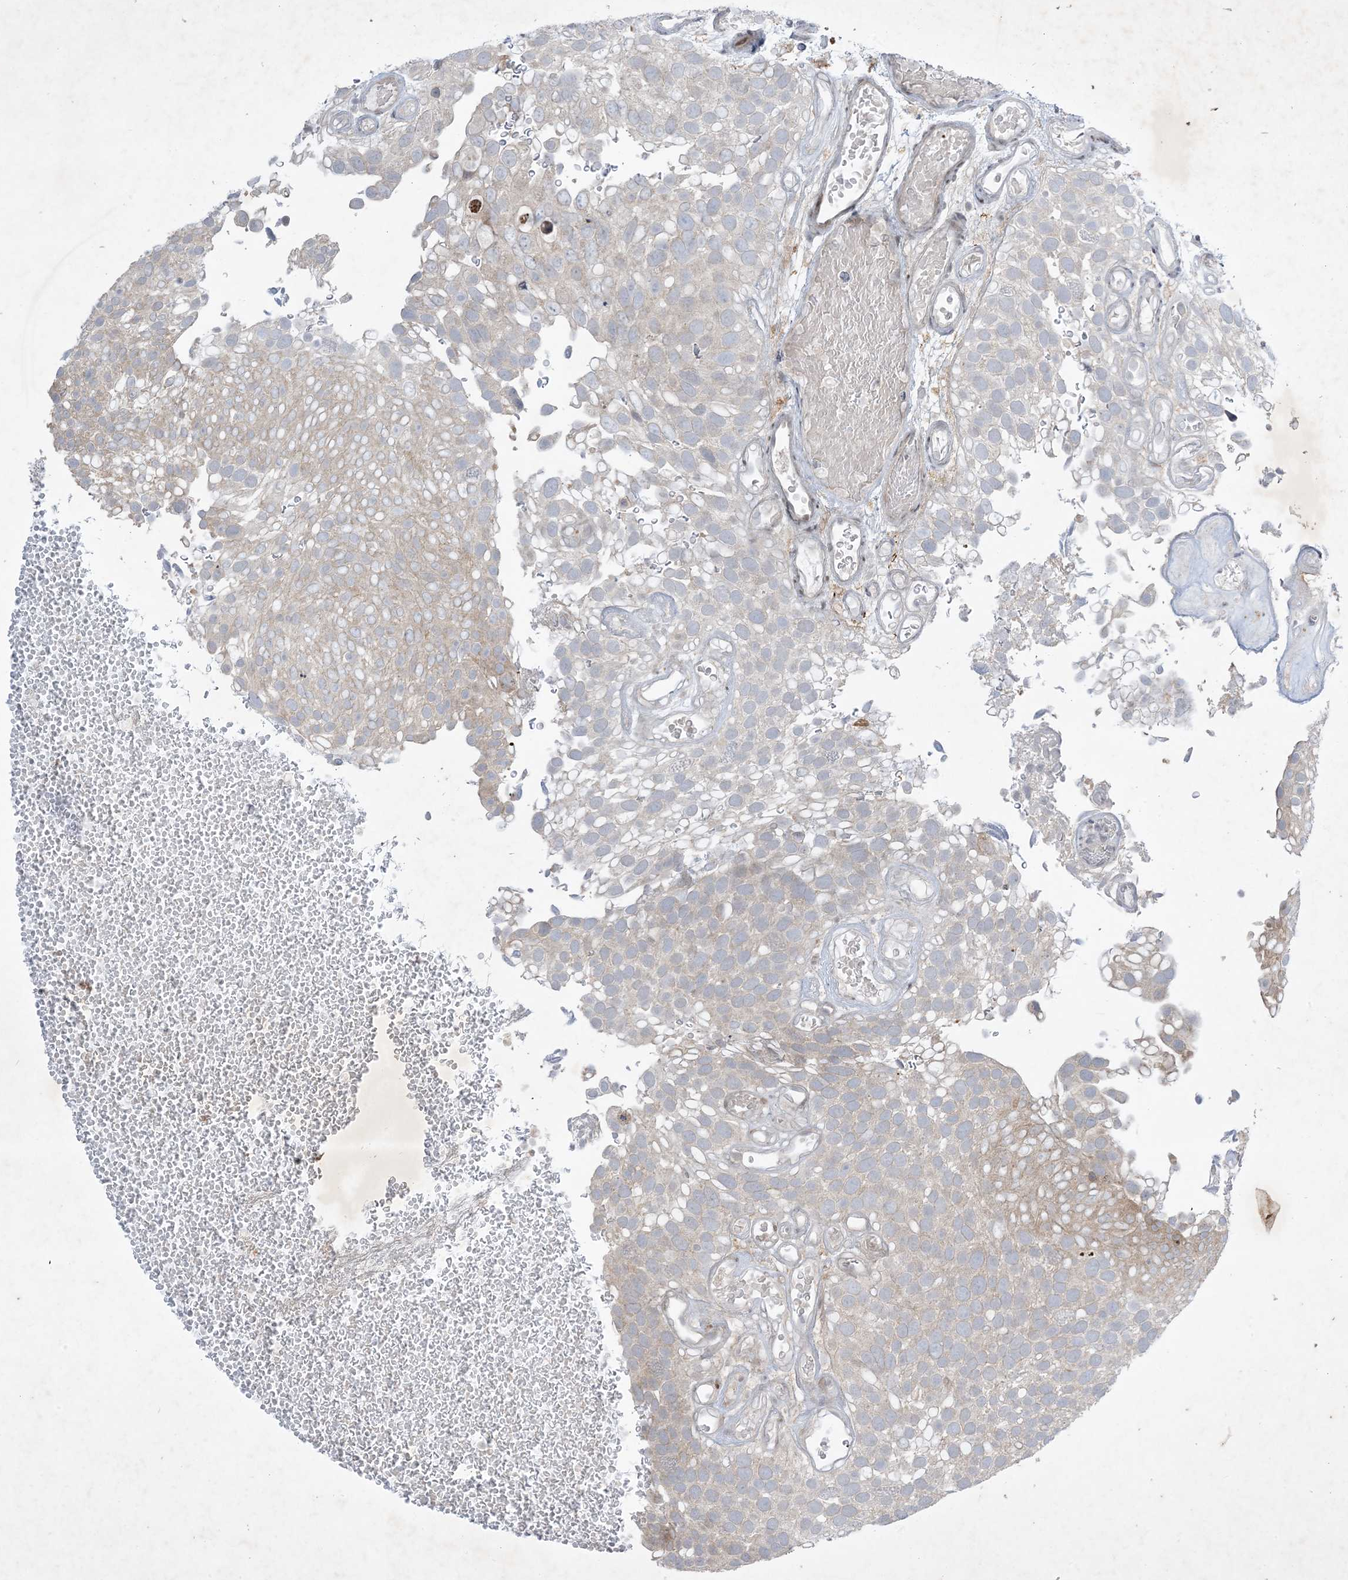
{"staining": {"intensity": "weak", "quantity": "<25%", "location": "cytoplasmic/membranous"}, "tissue": "urothelial cancer", "cell_type": "Tumor cells", "image_type": "cancer", "snomed": [{"axis": "morphology", "description": "Urothelial carcinoma, Low grade"}, {"axis": "topography", "description": "Urinary bladder"}], "caption": "DAB (3,3'-diaminobenzidine) immunohistochemical staining of human urothelial carcinoma (low-grade) displays no significant expression in tumor cells.", "gene": "SOGA3", "patient": {"sex": "male", "age": 78}}